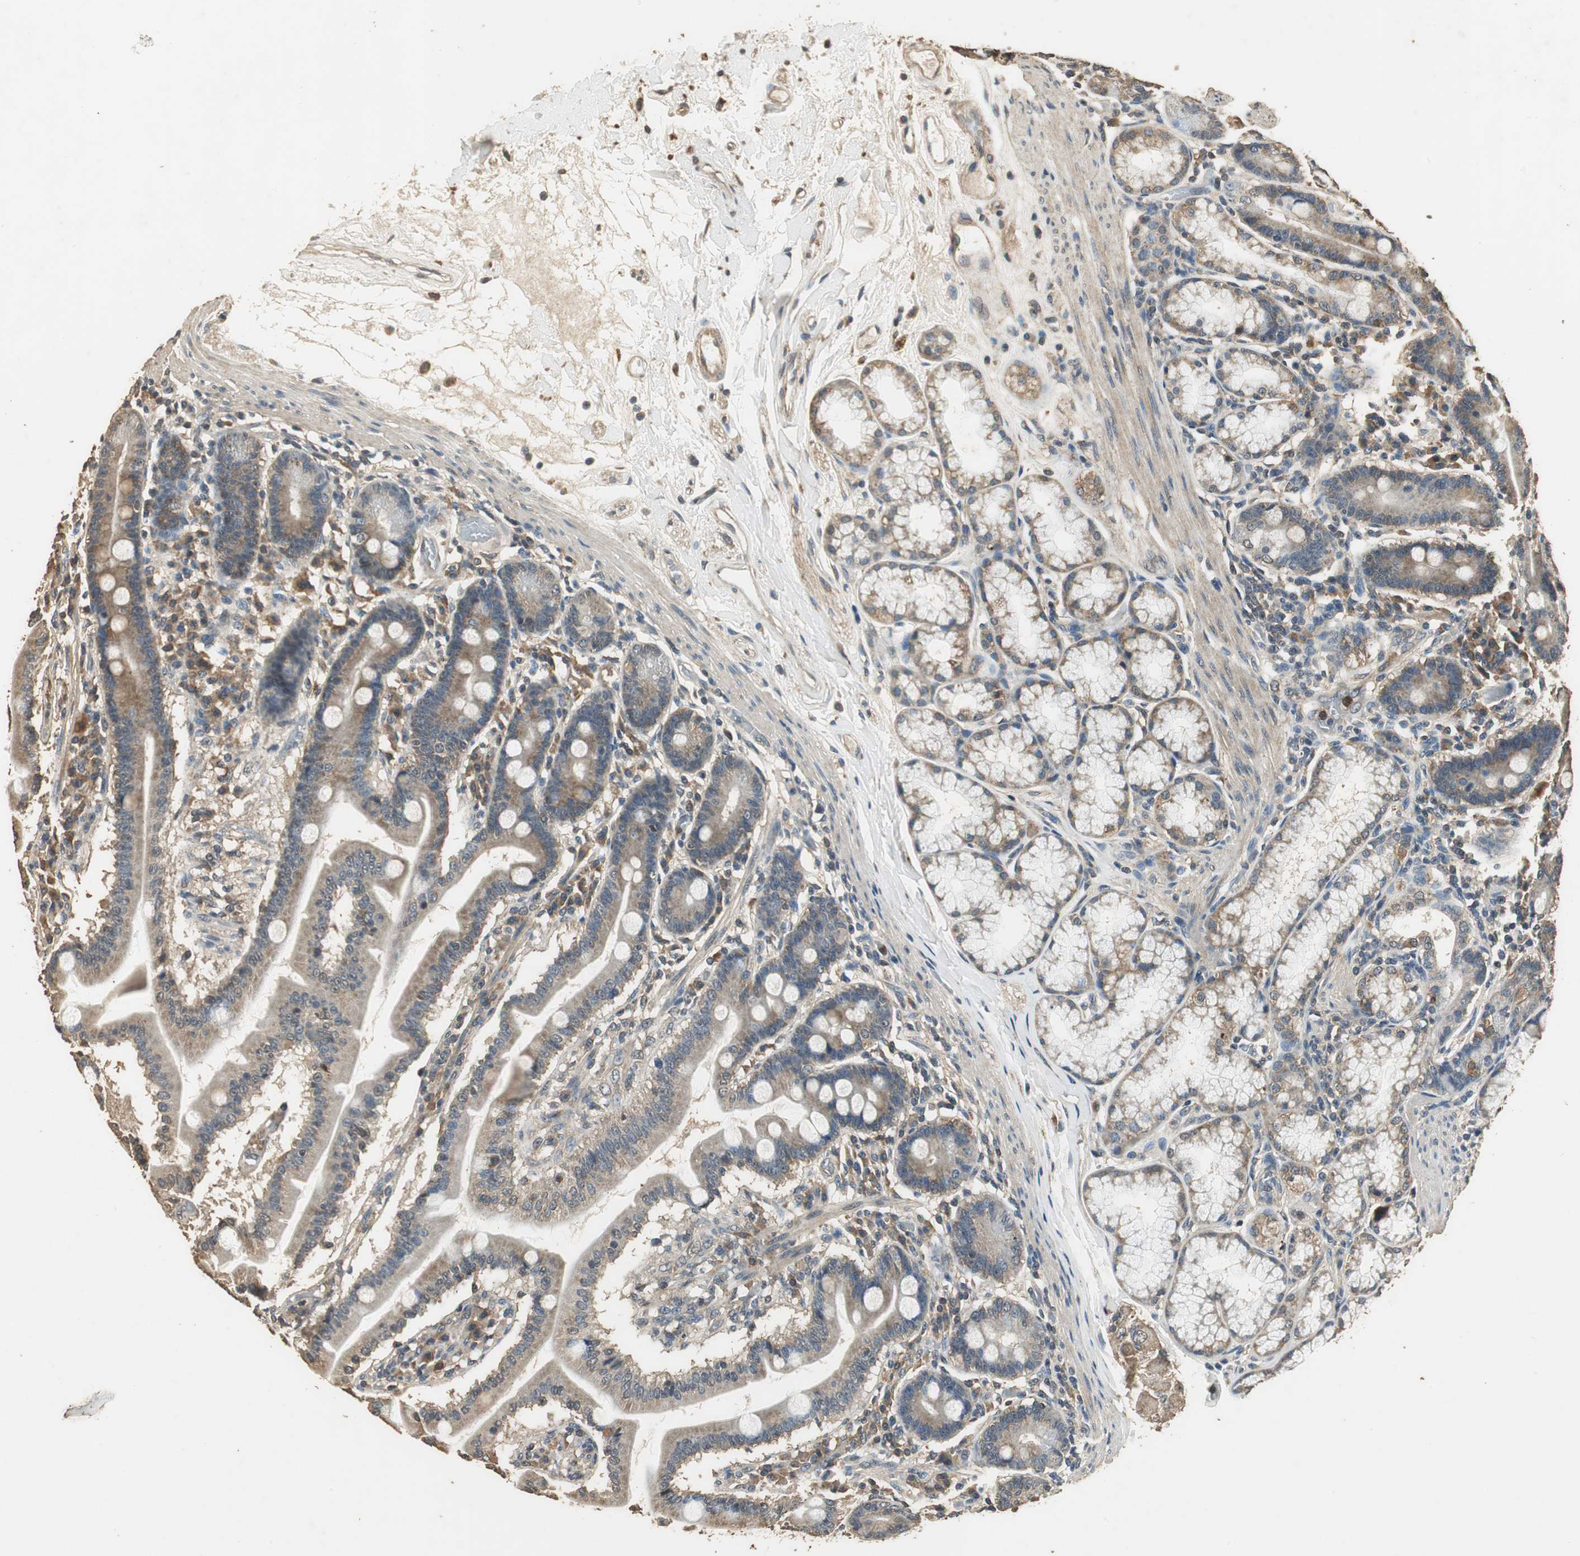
{"staining": {"intensity": "moderate", "quantity": ">75%", "location": "cytoplasmic/membranous"}, "tissue": "duodenum", "cell_type": "Glandular cells", "image_type": "normal", "snomed": [{"axis": "morphology", "description": "Normal tissue, NOS"}, {"axis": "topography", "description": "Duodenum"}], "caption": "A brown stain shows moderate cytoplasmic/membranous staining of a protein in glandular cells of unremarkable human duodenum. (IHC, brightfield microscopy, high magnification).", "gene": "TMPRSS4", "patient": {"sex": "female", "age": 64}}